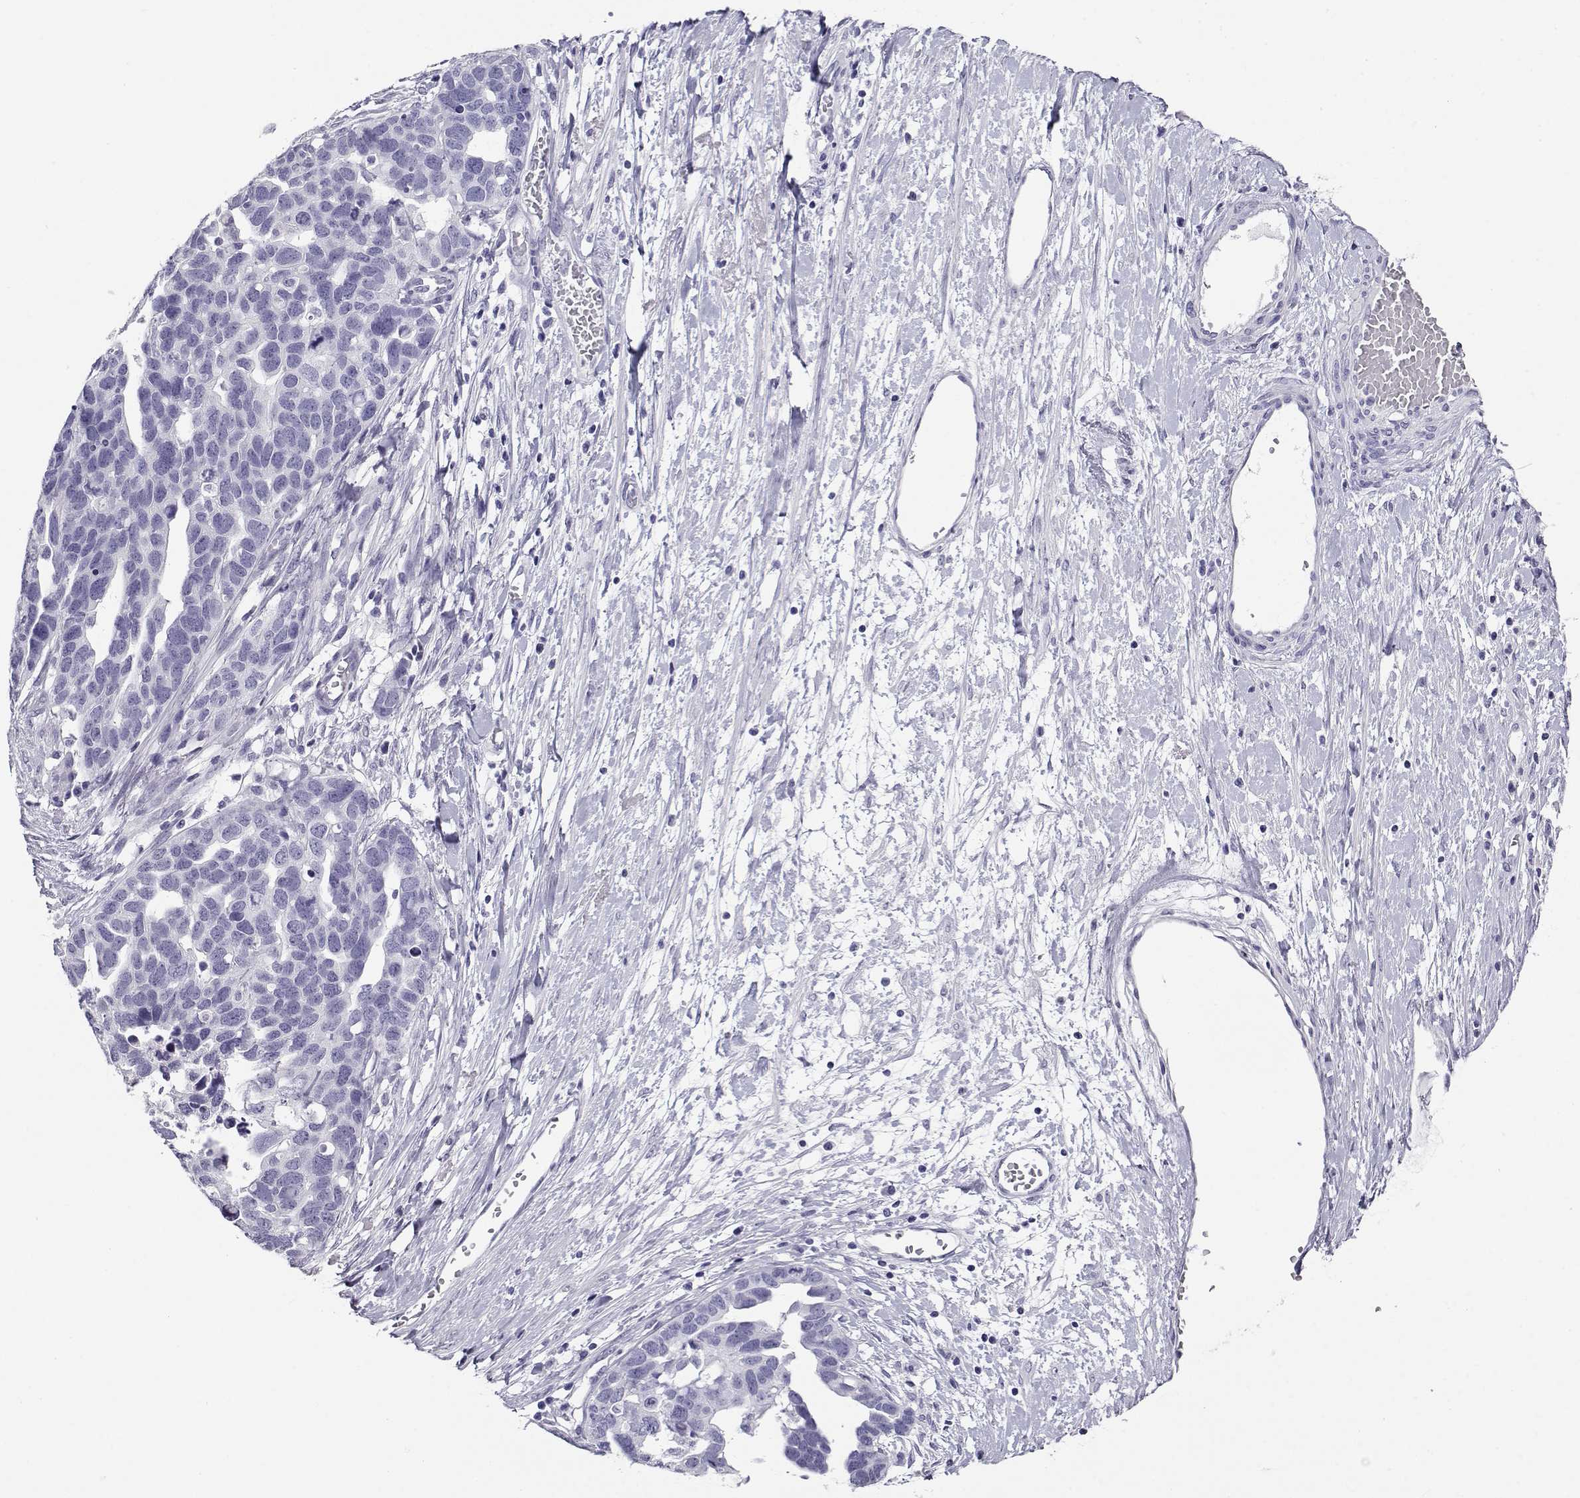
{"staining": {"intensity": "negative", "quantity": "none", "location": "none"}, "tissue": "ovarian cancer", "cell_type": "Tumor cells", "image_type": "cancer", "snomed": [{"axis": "morphology", "description": "Cystadenocarcinoma, serous, NOS"}, {"axis": "topography", "description": "Ovary"}], "caption": "Photomicrograph shows no significant protein positivity in tumor cells of ovarian serous cystadenocarcinoma.", "gene": "CABS1", "patient": {"sex": "female", "age": 54}}